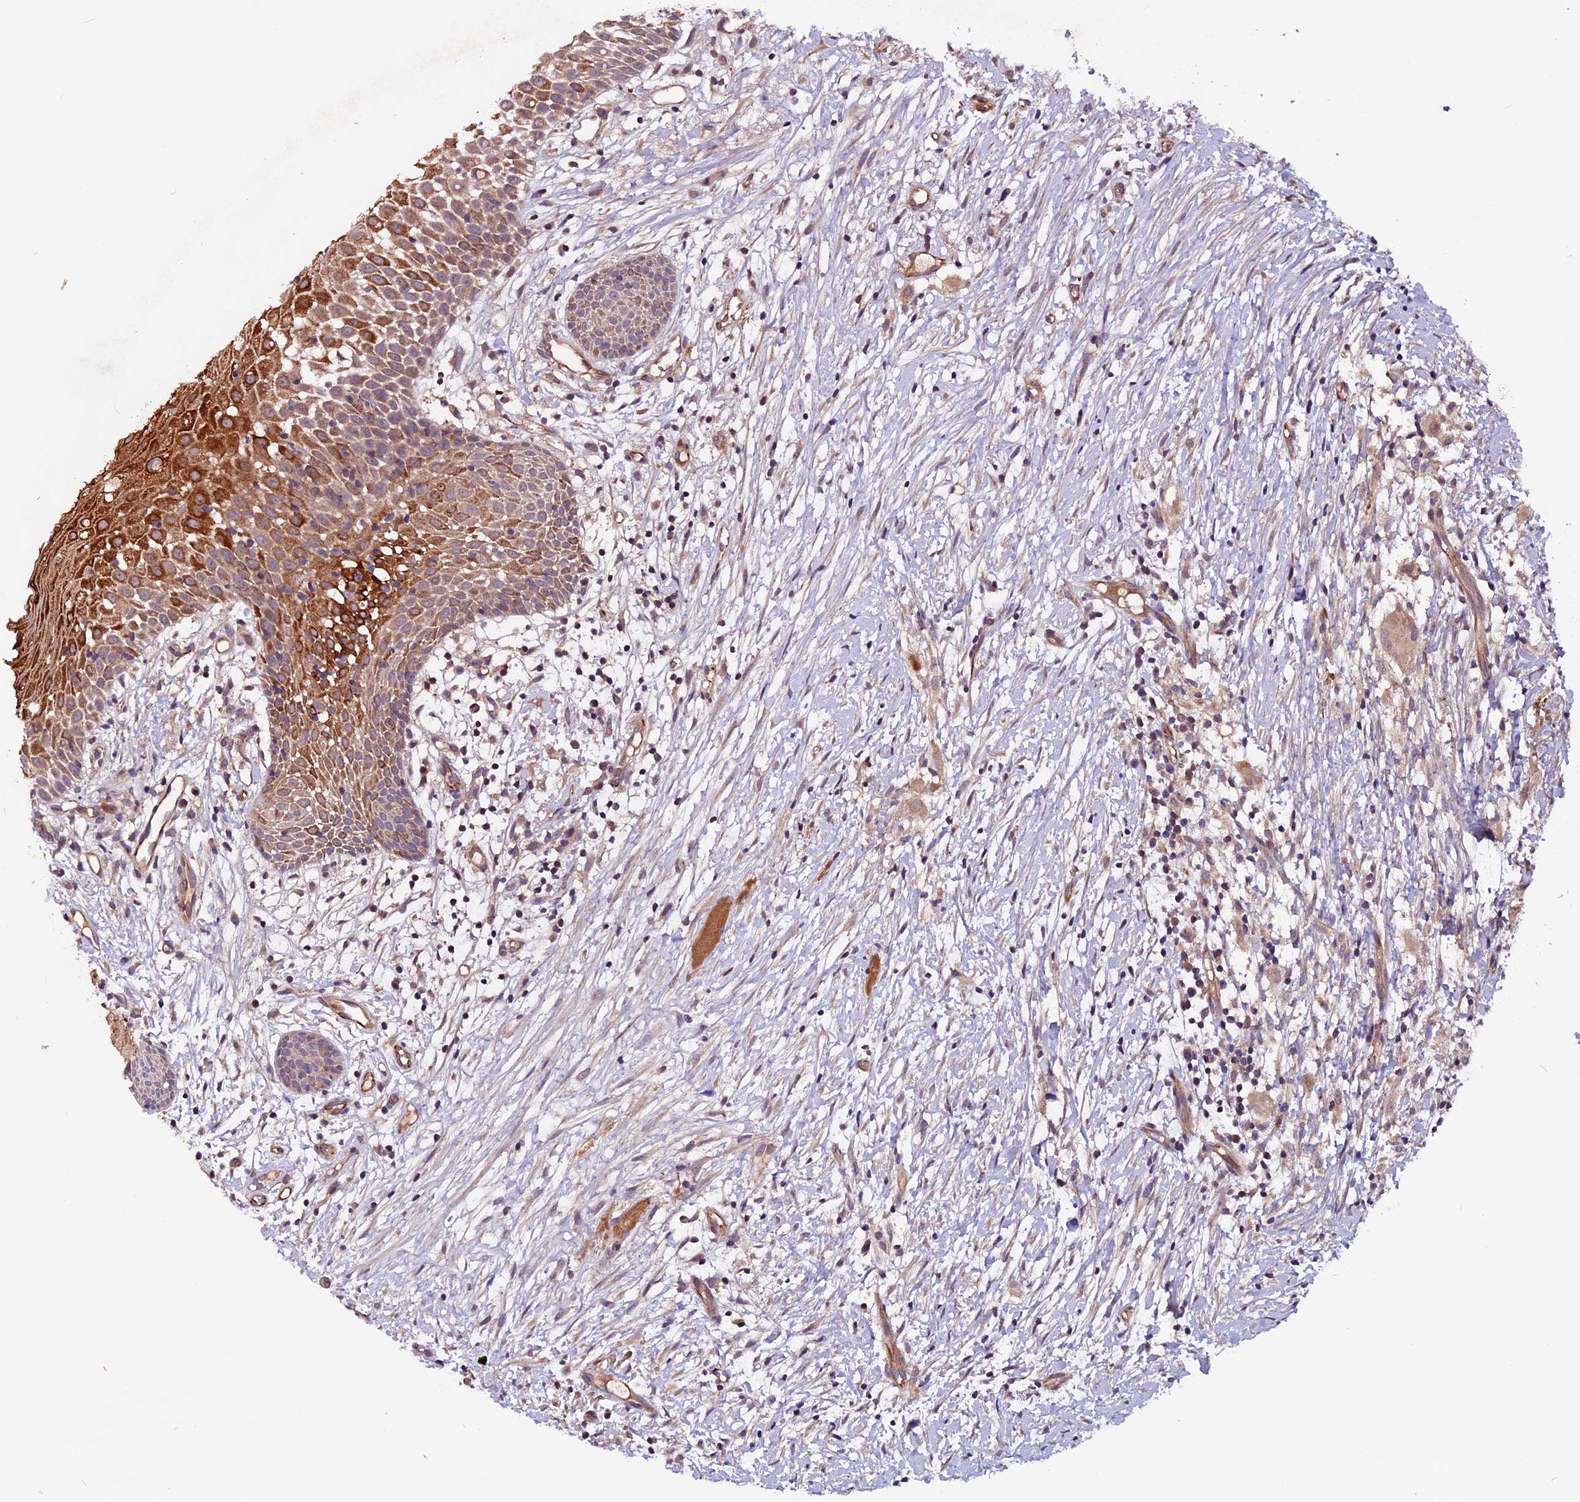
{"staining": {"intensity": "moderate", "quantity": "25%-75%", "location": "cytoplasmic/membranous"}, "tissue": "oral mucosa", "cell_type": "Squamous epithelial cells", "image_type": "normal", "snomed": [{"axis": "morphology", "description": "Normal tissue, NOS"}, {"axis": "topography", "description": "Oral tissue"}], "caption": "Protein analysis of normal oral mucosa reveals moderate cytoplasmic/membranous positivity in about 25%-75% of squamous epithelial cells.", "gene": "RINL", "patient": {"sex": "female", "age": 69}}